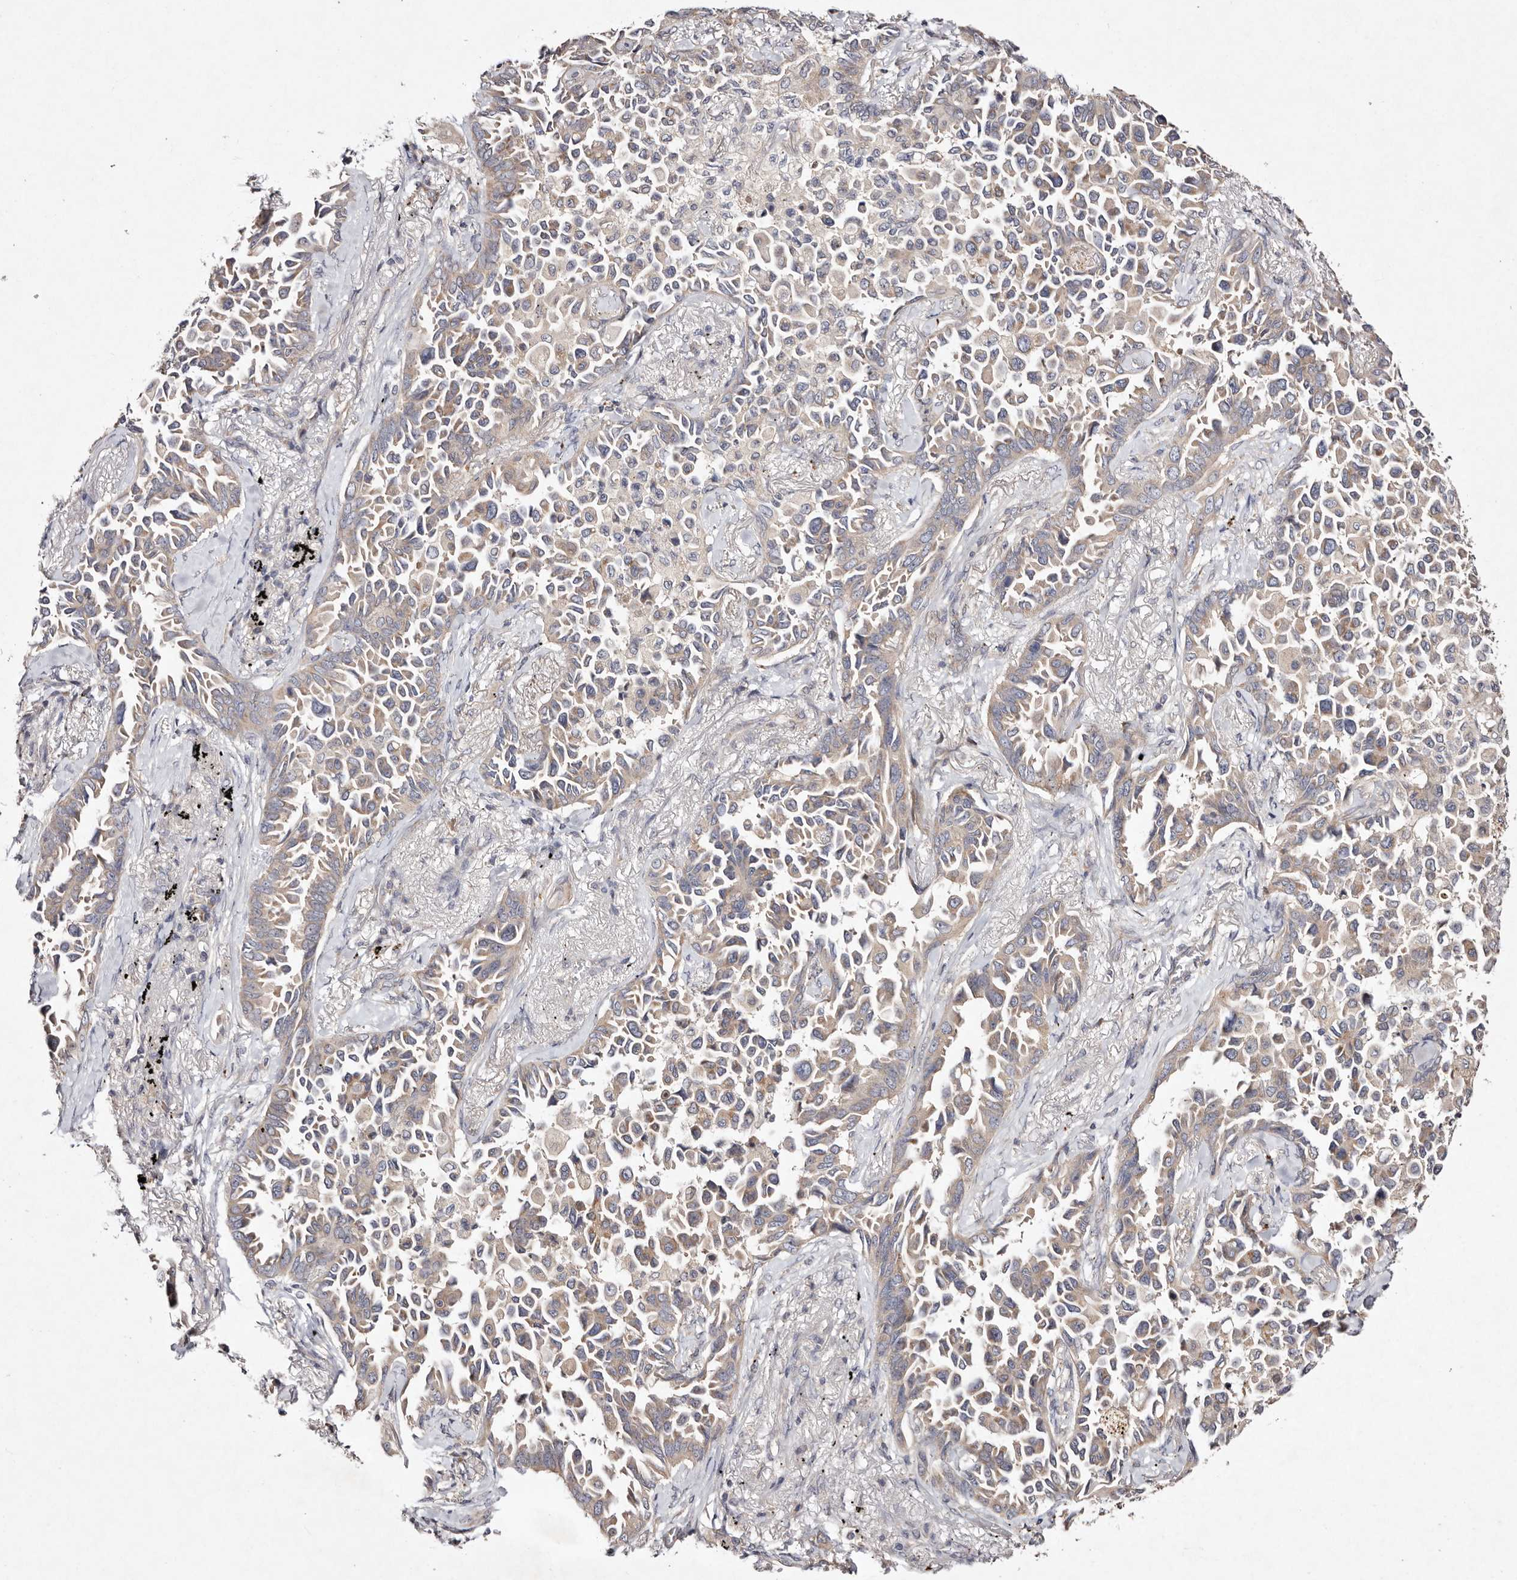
{"staining": {"intensity": "weak", "quantity": ">75%", "location": "cytoplasmic/membranous"}, "tissue": "lung cancer", "cell_type": "Tumor cells", "image_type": "cancer", "snomed": [{"axis": "morphology", "description": "Adenocarcinoma, NOS"}, {"axis": "topography", "description": "Lung"}], "caption": "Weak cytoplasmic/membranous staining is present in approximately >75% of tumor cells in lung cancer.", "gene": "TSC2", "patient": {"sex": "female", "age": 67}}